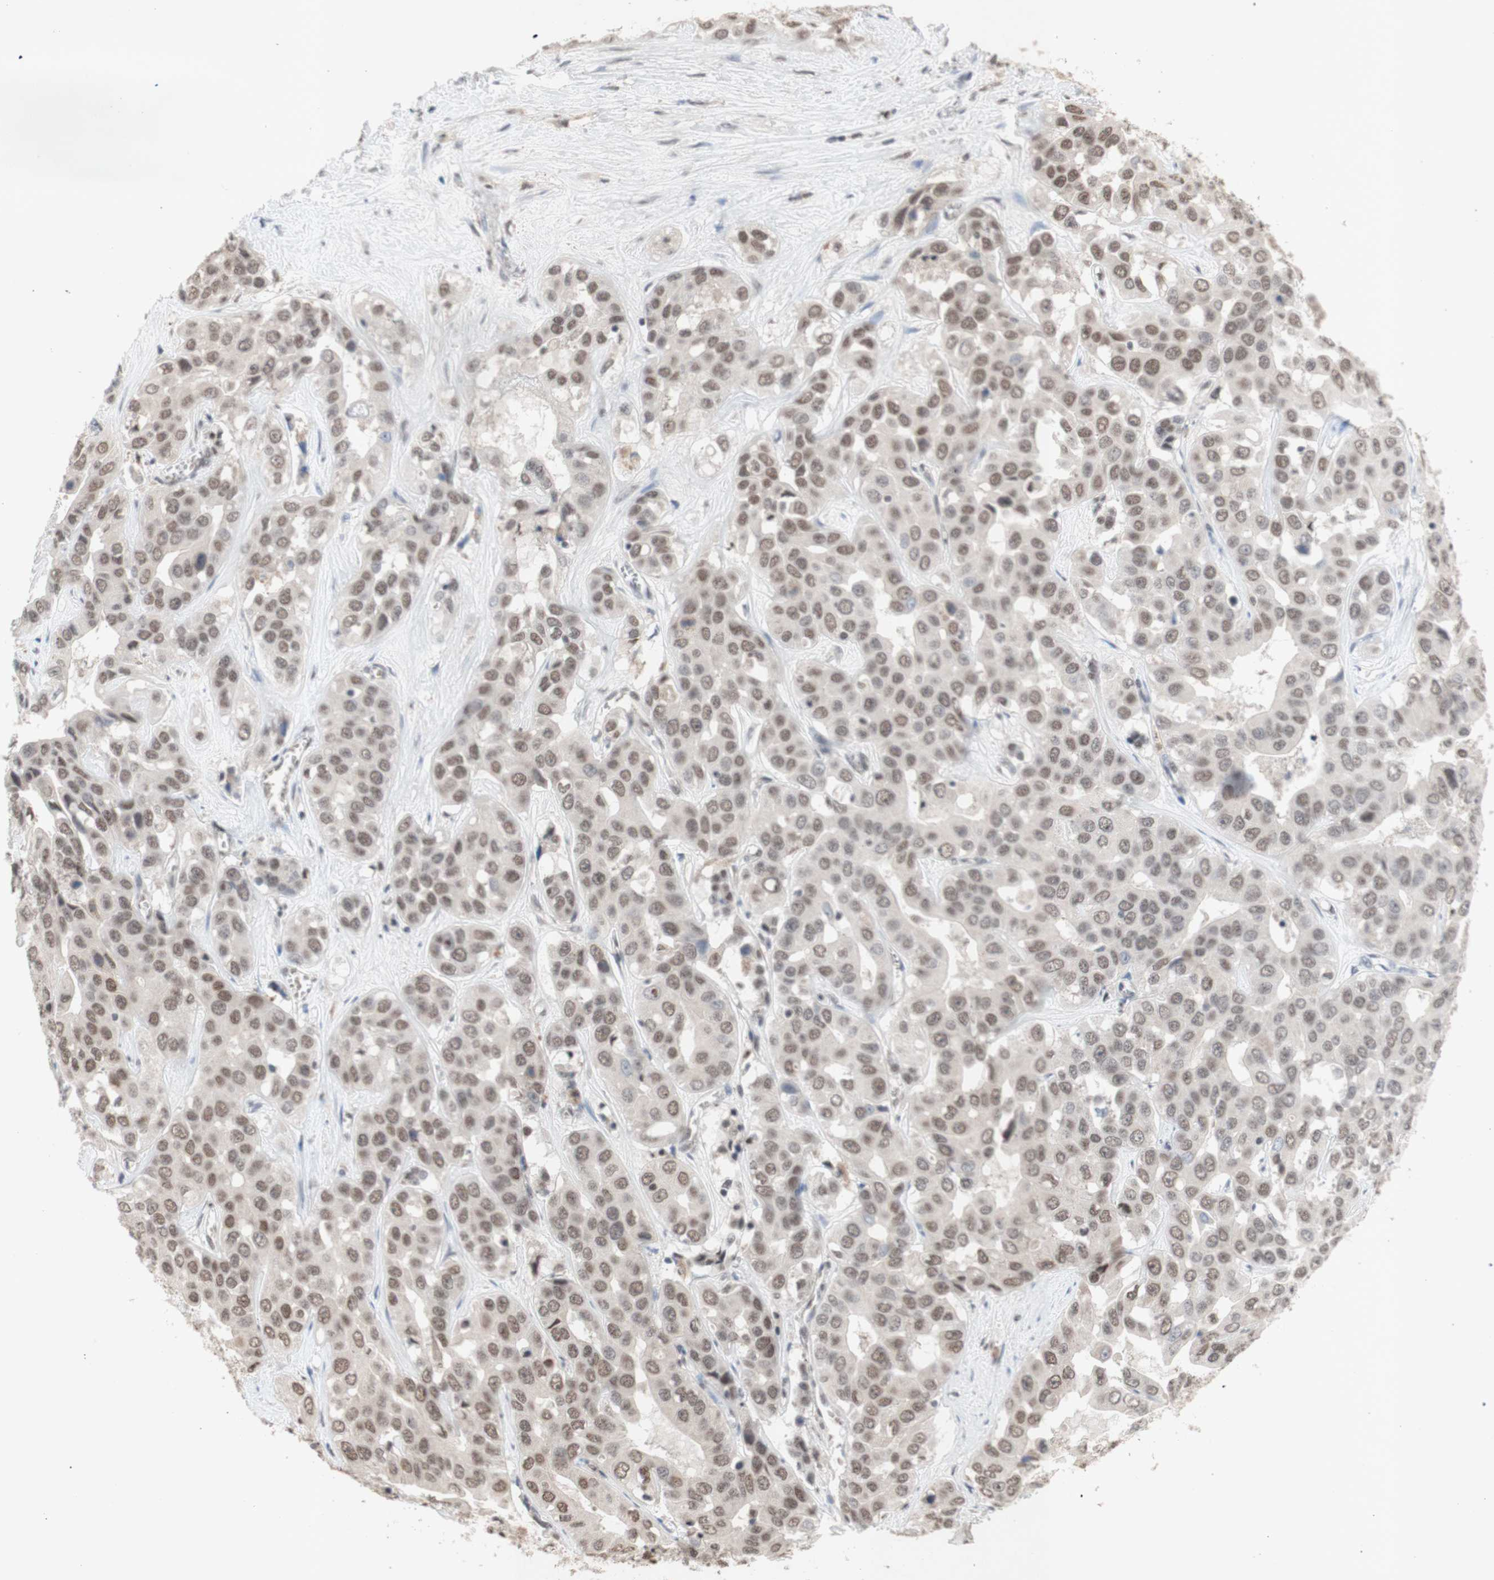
{"staining": {"intensity": "weak", "quantity": ">75%", "location": "nuclear"}, "tissue": "liver cancer", "cell_type": "Tumor cells", "image_type": "cancer", "snomed": [{"axis": "morphology", "description": "Cholangiocarcinoma"}, {"axis": "topography", "description": "Liver"}], "caption": "Immunohistochemical staining of human cholangiocarcinoma (liver) reveals weak nuclear protein expression in about >75% of tumor cells. The staining was performed using DAB, with brown indicating positive protein expression. Nuclei are stained blue with hematoxylin.", "gene": "SFPQ", "patient": {"sex": "female", "age": 52}}